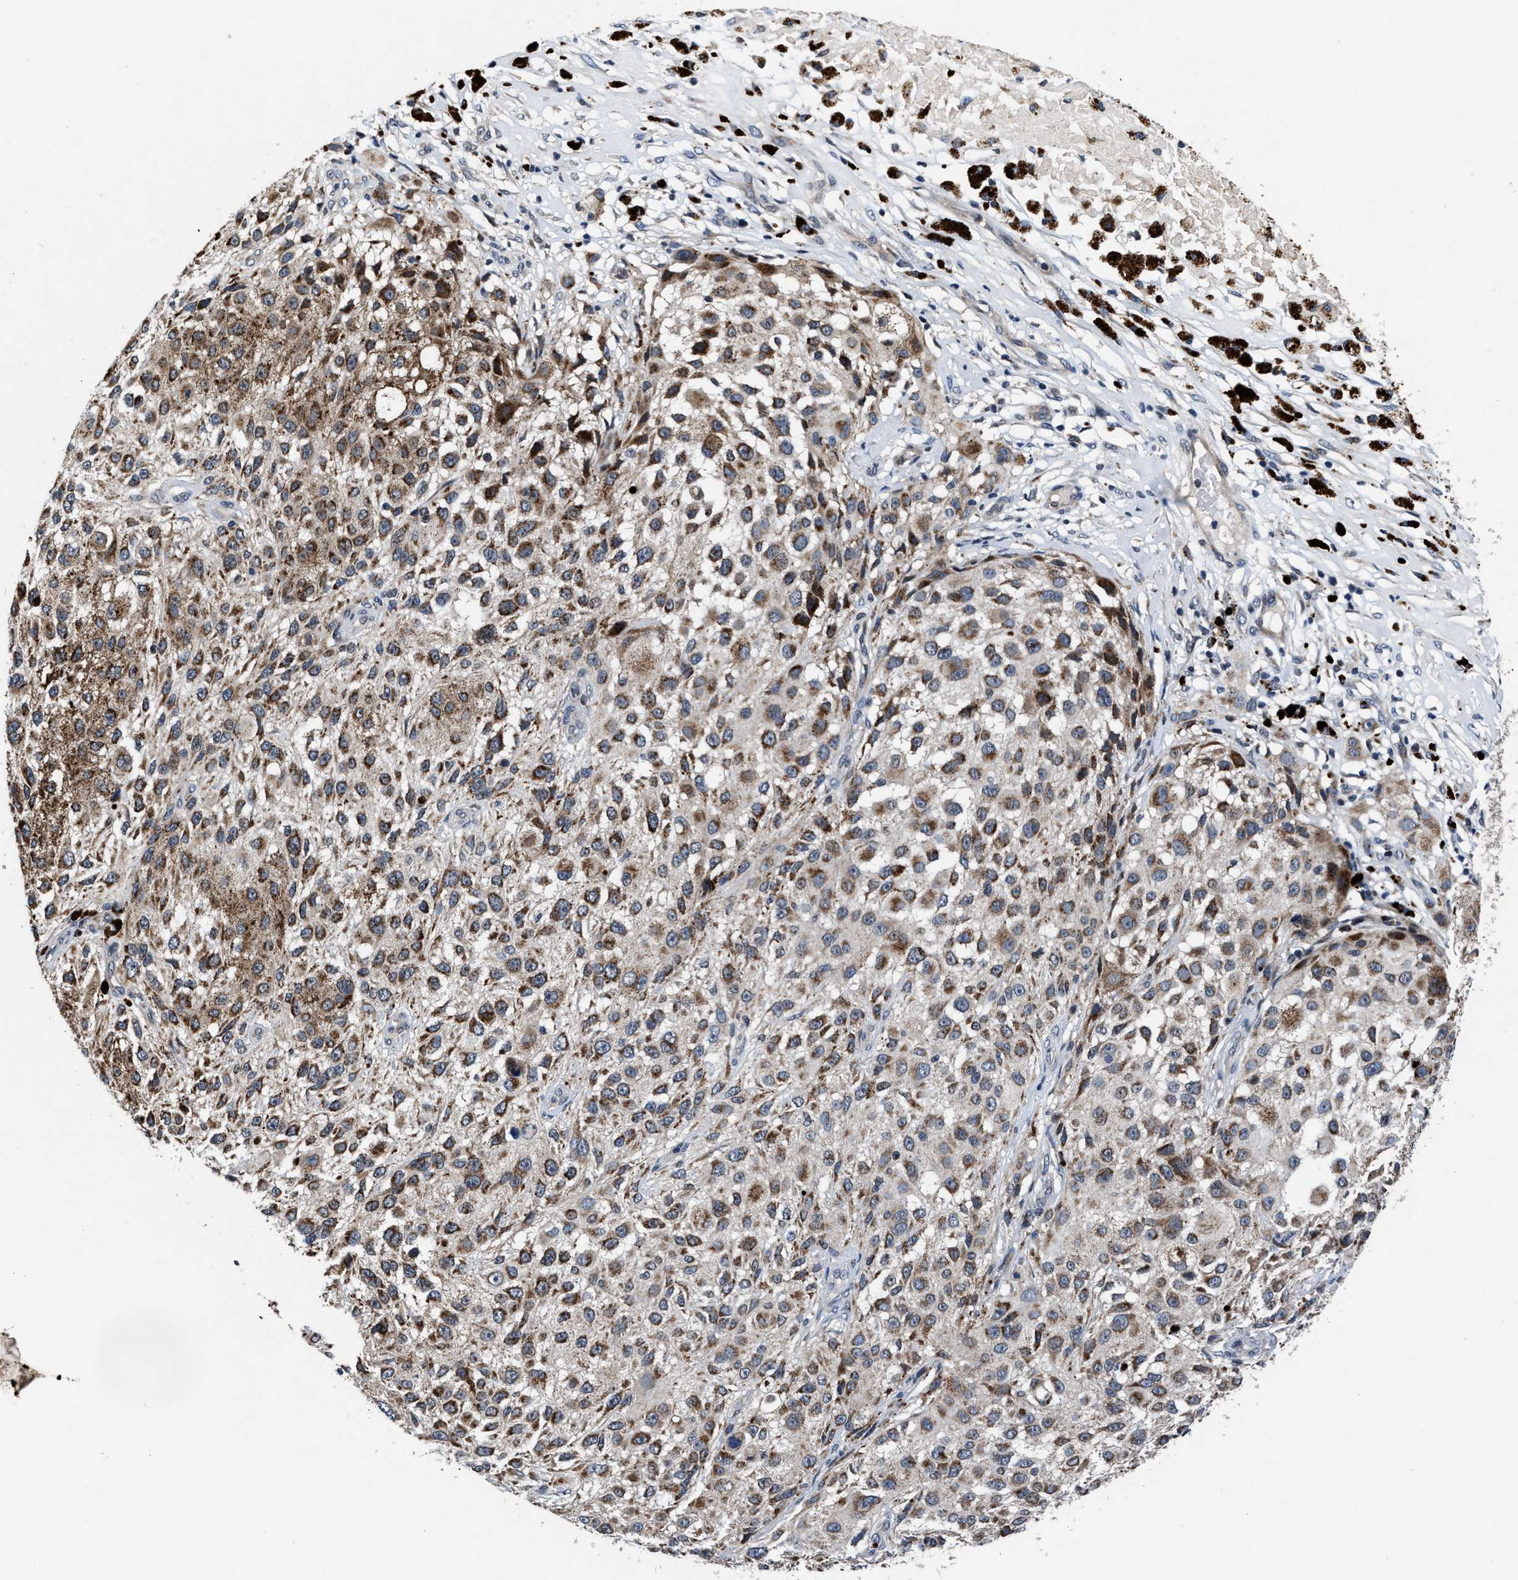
{"staining": {"intensity": "moderate", "quantity": ">75%", "location": "cytoplasmic/membranous"}, "tissue": "melanoma", "cell_type": "Tumor cells", "image_type": "cancer", "snomed": [{"axis": "morphology", "description": "Necrosis, NOS"}, {"axis": "morphology", "description": "Malignant melanoma, NOS"}, {"axis": "topography", "description": "Skin"}], "caption": "This is an image of IHC staining of malignant melanoma, which shows moderate positivity in the cytoplasmic/membranous of tumor cells.", "gene": "TMEM53", "patient": {"sex": "female", "age": 87}}